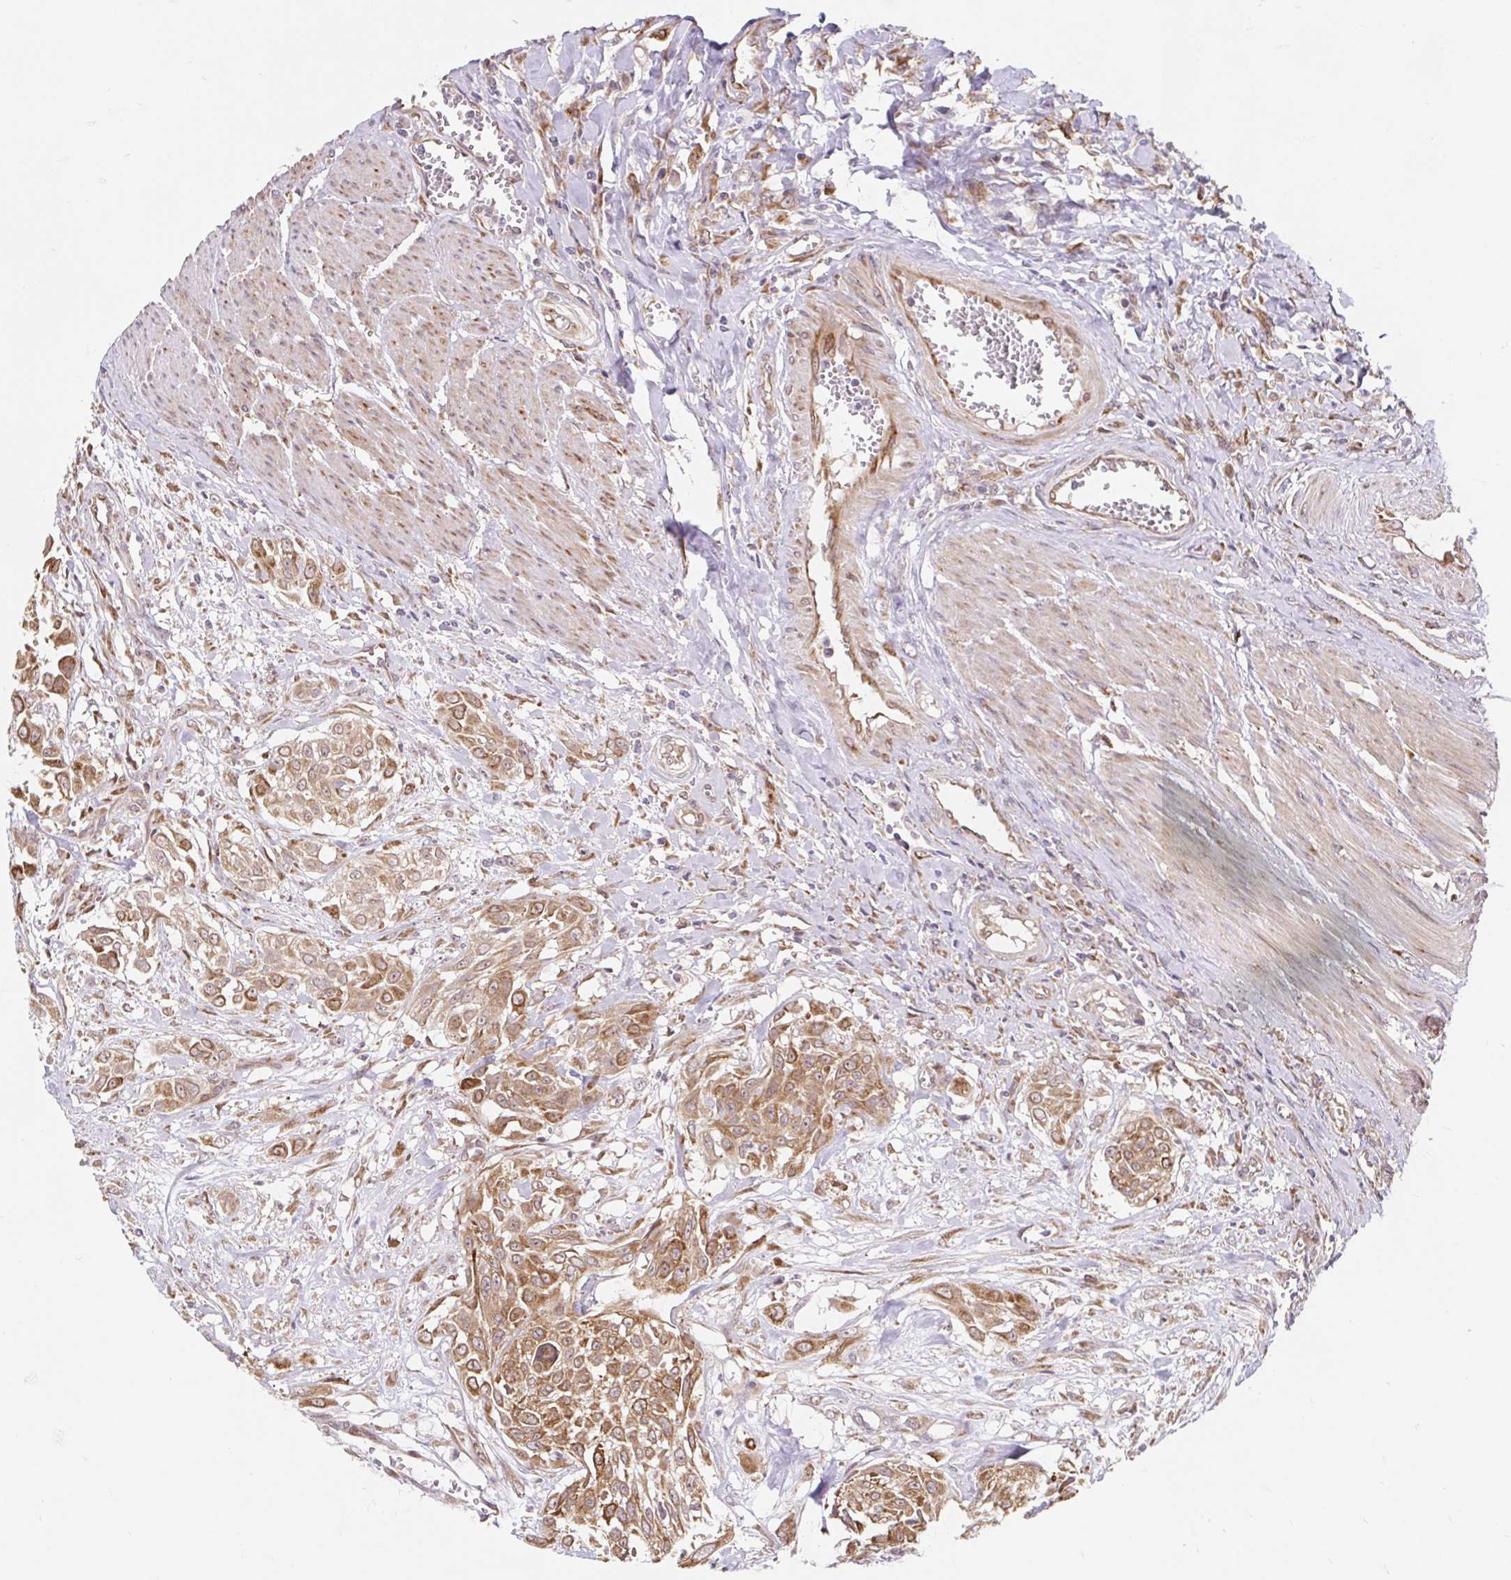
{"staining": {"intensity": "moderate", "quantity": ">75%", "location": "cytoplasmic/membranous"}, "tissue": "urothelial cancer", "cell_type": "Tumor cells", "image_type": "cancer", "snomed": [{"axis": "morphology", "description": "Urothelial carcinoma, High grade"}, {"axis": "topography", "description": "Urinary bladder"}], "caption": "An image showing moderate cytoplasmic/membranous staining in approximately >75% of tumor cells in urothelial carcinoma (high-grade), as visualized by brown immunohistochemical staining.", "gene": "LYPD5", "patient": {"sex": "male", "age": 57}}